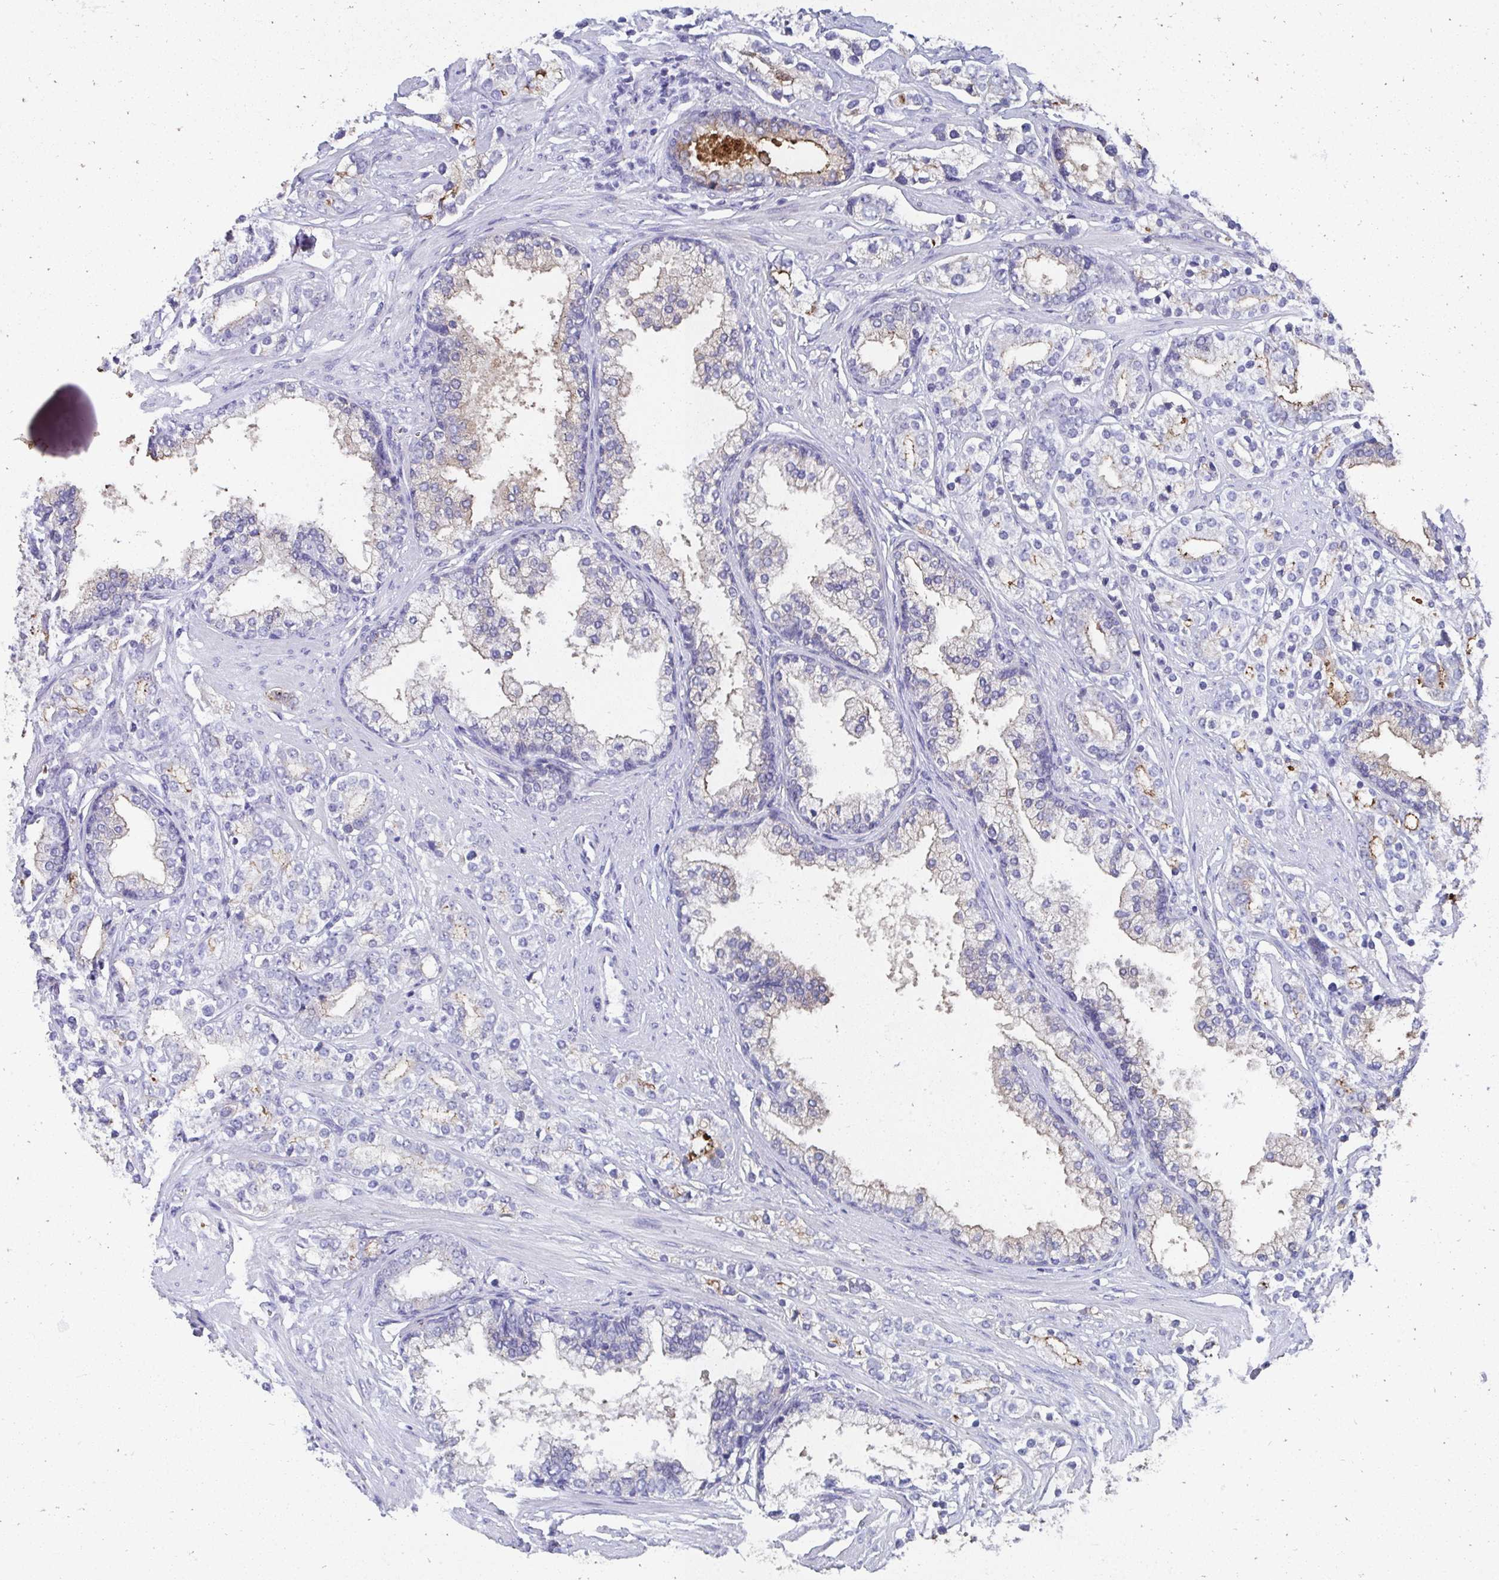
{"staining": {"intensity": "moderate", "quantity": "<25%", "location": "cytoplasmic/membranous"}, "tissue": "prostate cancer", "cell_type": "Tumor cells", "image_type": "cancer", "snomed": [{"axis": "morphology", "description": "Adenocarcinoma, High grade"}, {"axis": "topography", "description": "Prostate"}], "caption": "Immunohistochemical staining of prostate cancer (high-grade adenocarcinoma) demonstrates moderate cytoplasmic/membranous protein staining in approximately <25% of tumor cells.", "gene": "TMPRSS2", "patient": {"sex": "male", "age": 58}}